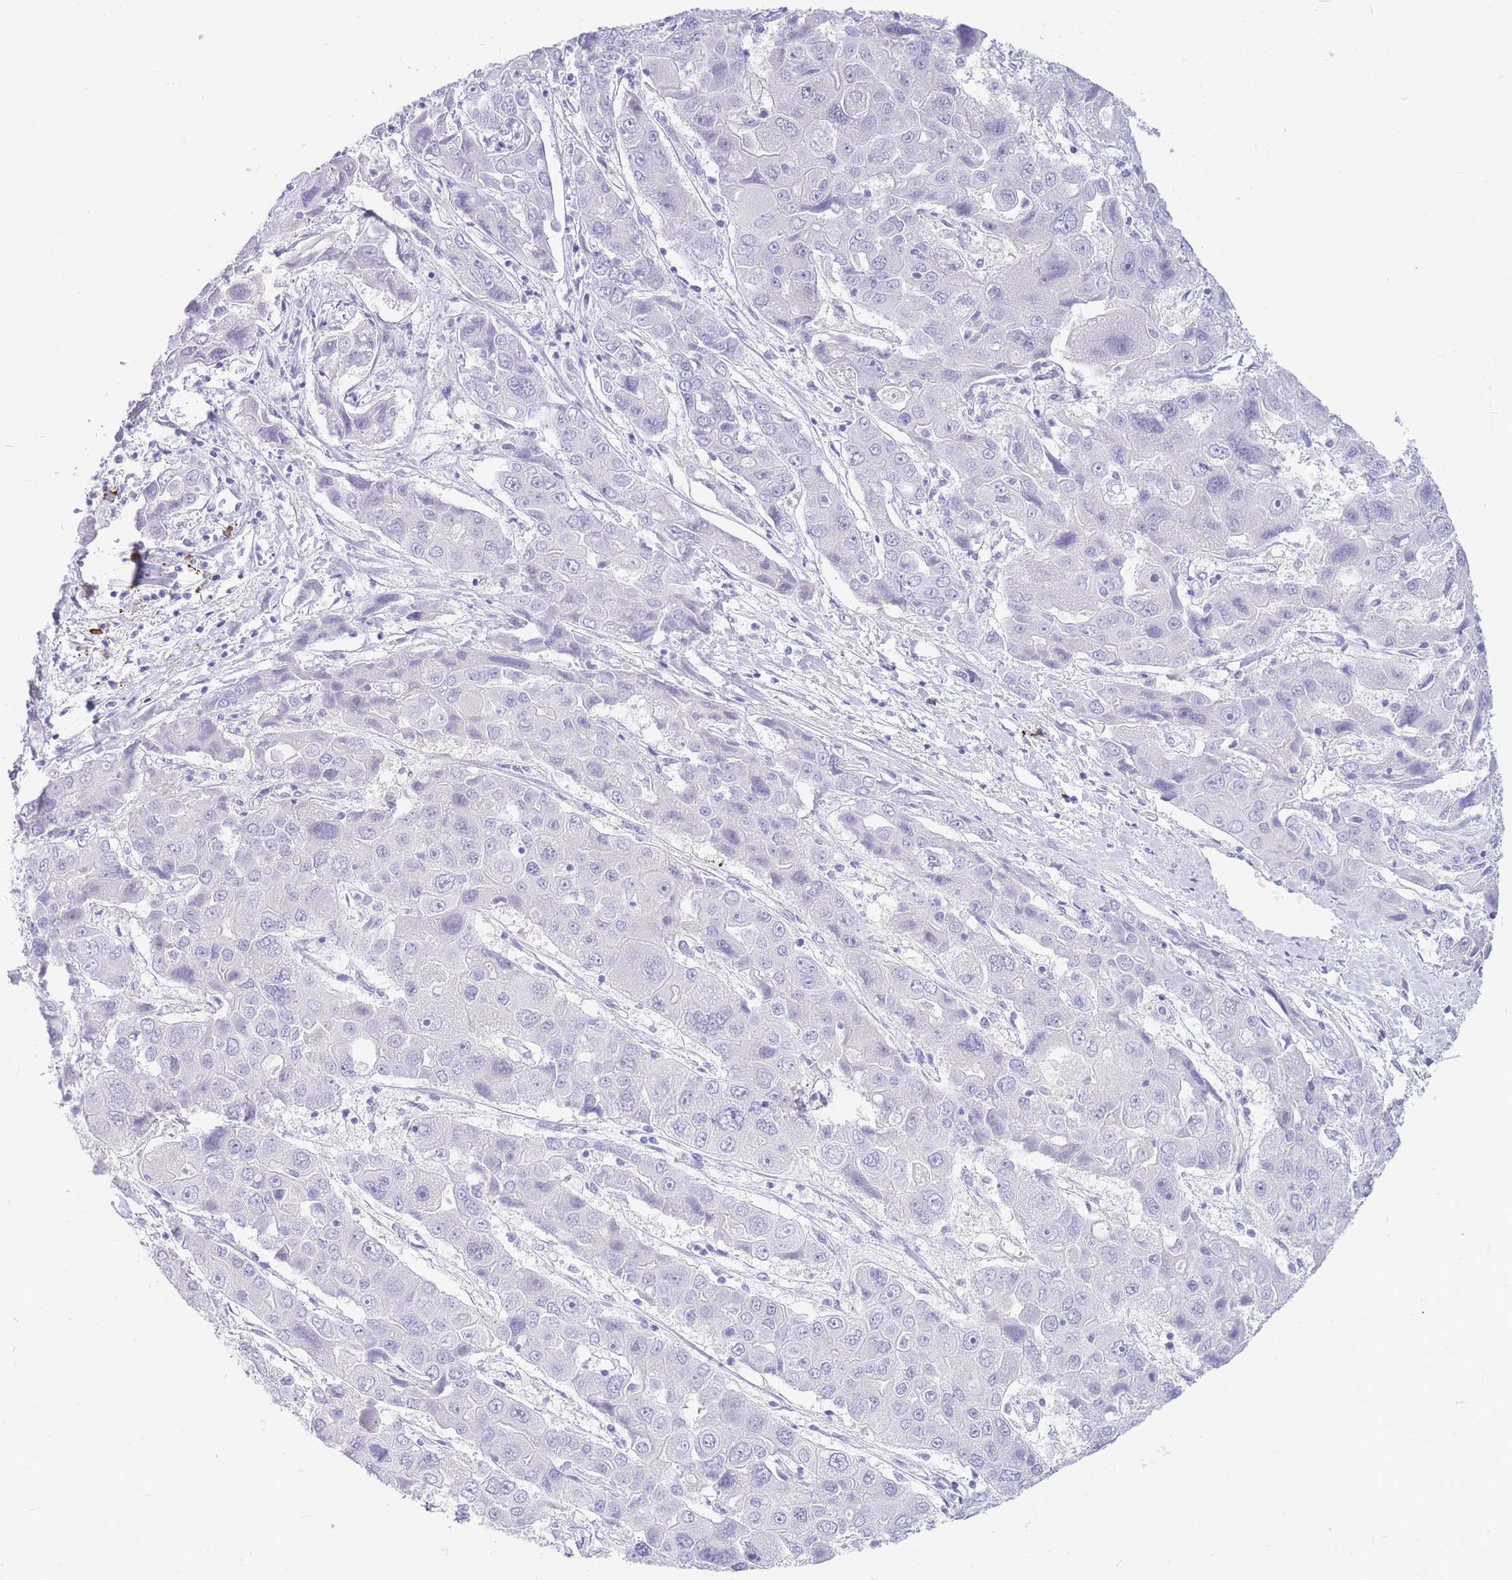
{"staining": {"intensity": "negative", "quantity": "none", "location": "none"}, "tissue": "liver cancer", "cell_type": "Tumor cells", "image_type": "cancer", "snomed": [{"axis": "morphology", "description": "Cholangiocarcinoma"}, {"axis": "topography", "description": "Liver"}], "caption": "High power microscopy photomicrograph of an IHC image of liver cholangiocarcinoma, revealing no significant positivity in tumor cells. (DAB IHC visualized using brightfield microscopy, high magnification).", "gene": "ZFP62", "patient": {"sex": "male", "age": 67}}